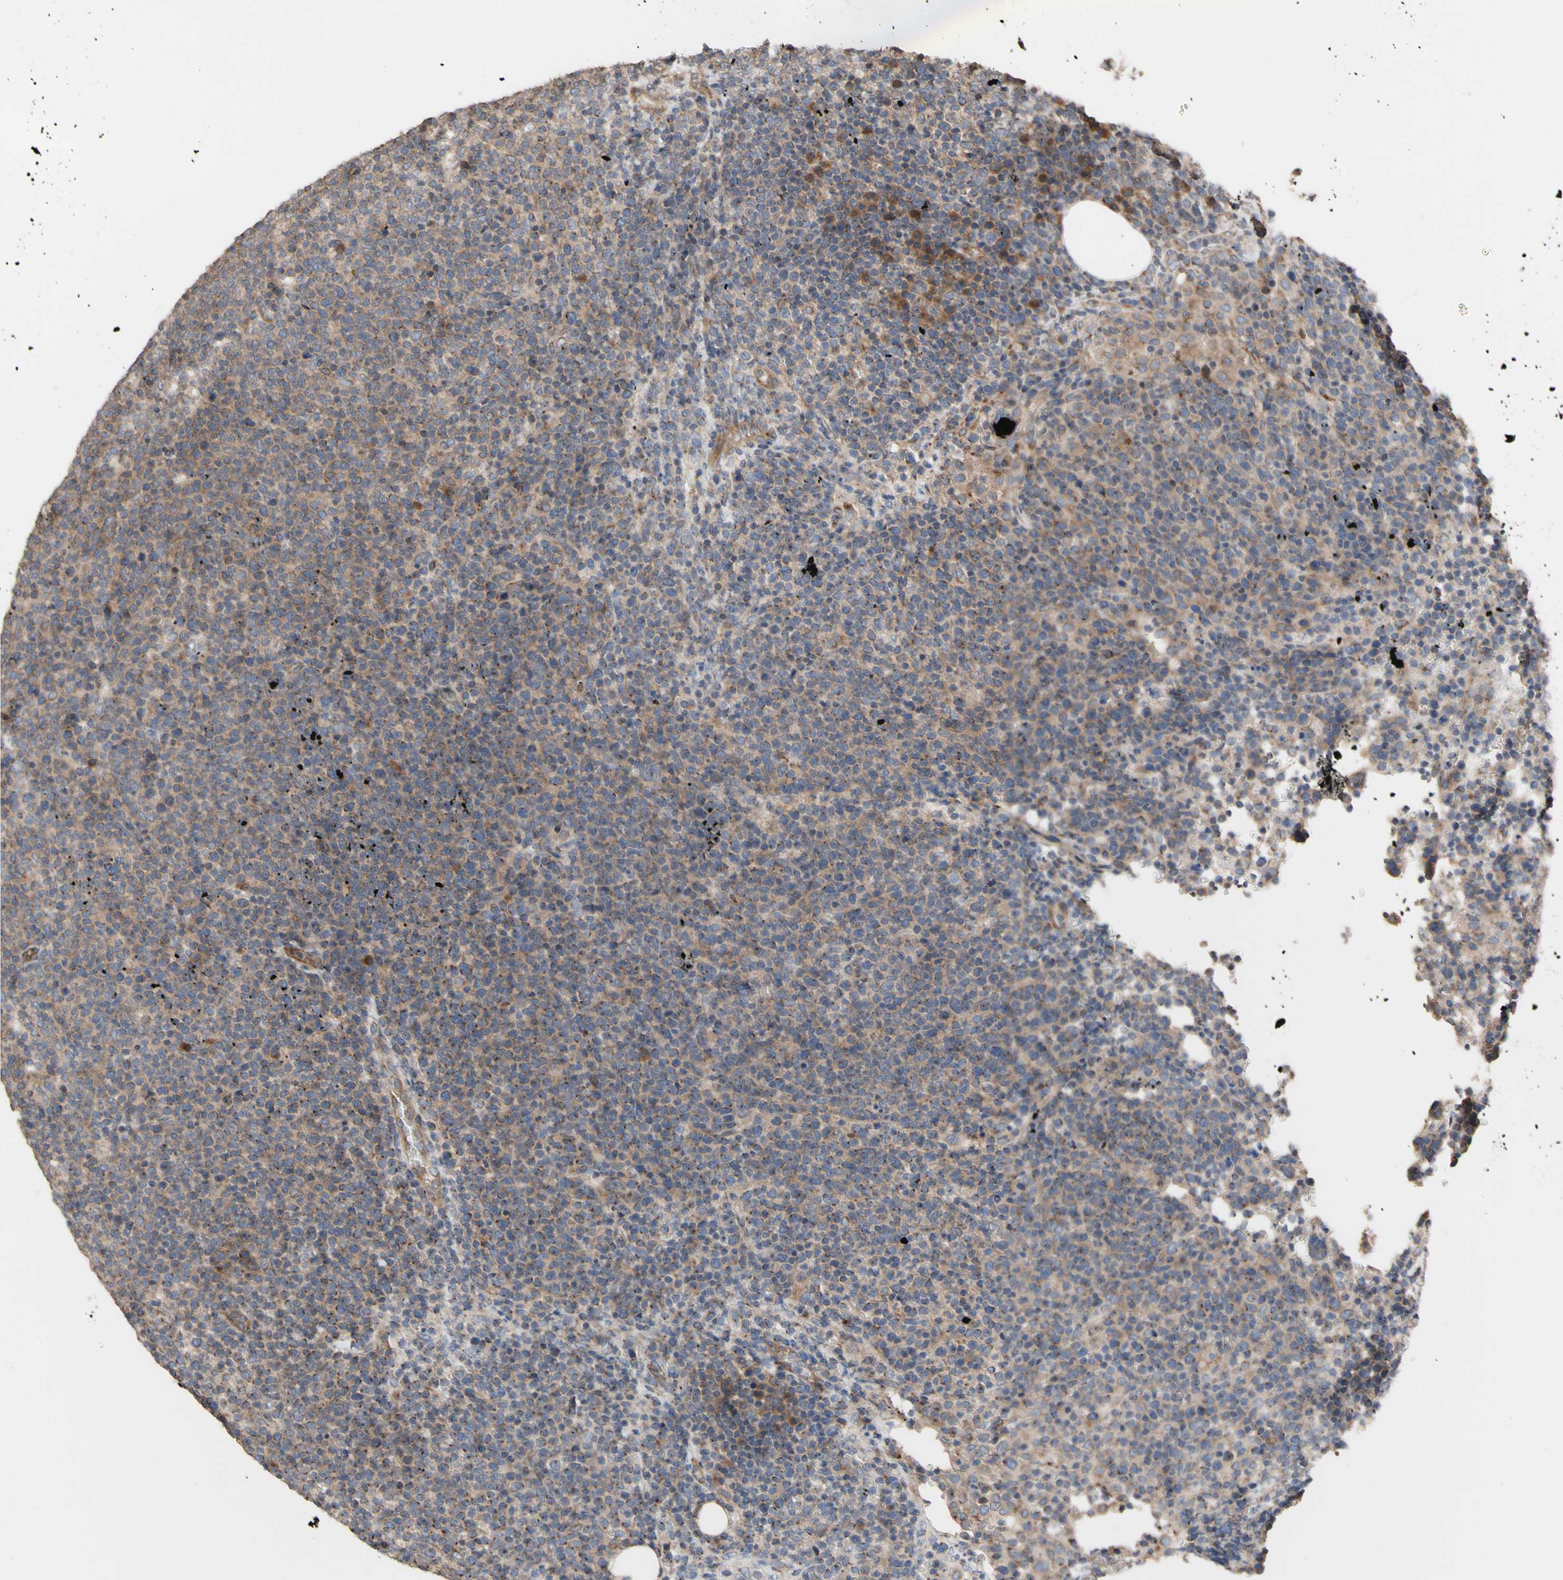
{"staining": {"intensity": "weak", "quantity": "<25%", "location": "cytoplasmic/membranous"}, "tissue": "lymphoma", "cell_type": "Tumor cells", "image_type": "cancer", "snomed": [{"axis": "morphology", "description": "Malignant lymphoma, non-Hodgkin's type, High grade"}, {"axis": "topography", "description": "Lymph node"}], "caption": "Lymphoma stained for a protein using immunohistochemistry exhibits no expression tumor cells.", "gene": "NECTIN3", "patient": {"sex": "male", "age": 61}}